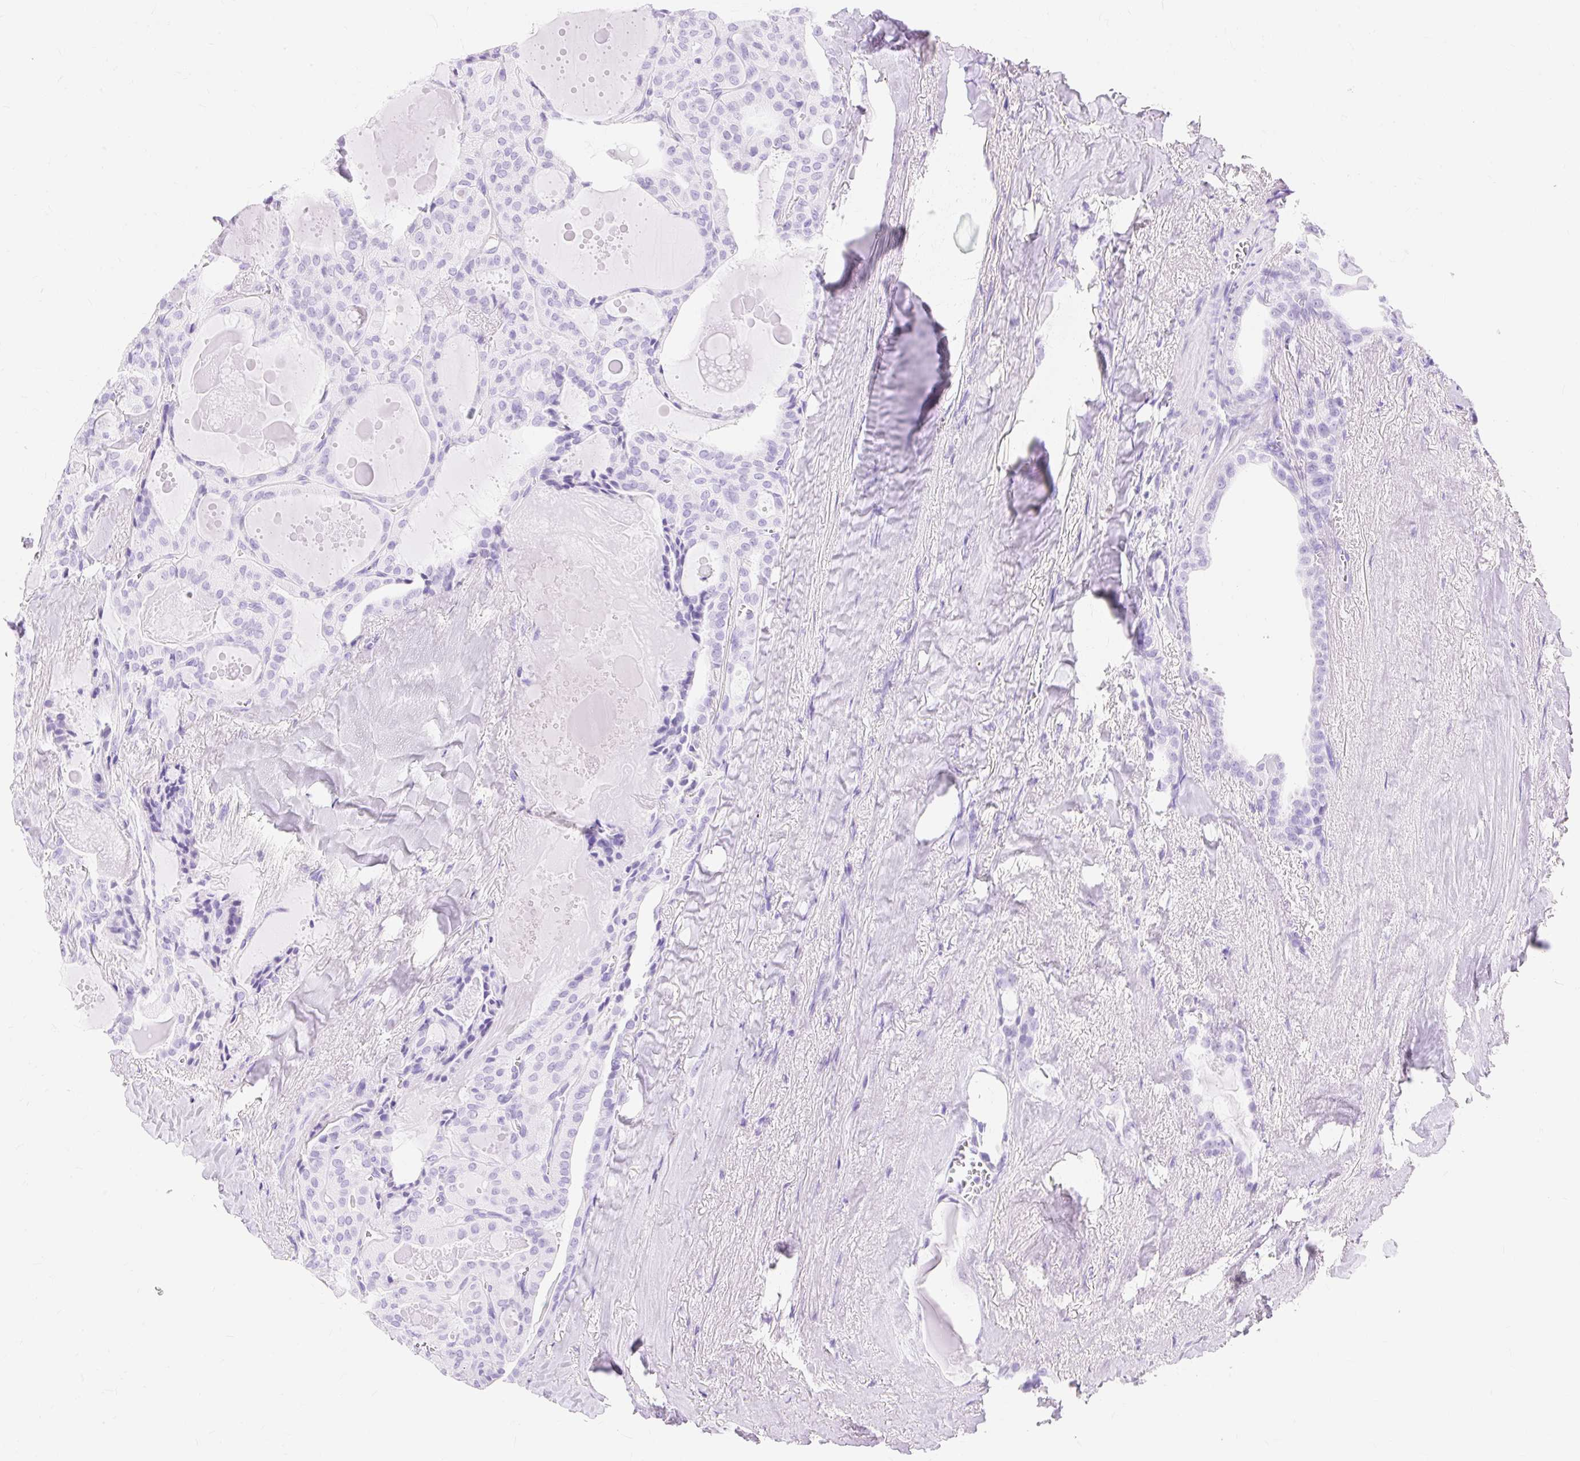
{"staining": {"intensity": "negative", "quantity": "none", "location": "none"}, "tissue": "thyroid cancer", "cell_type": "Tumor cells", "image_type": "cancer", "snomed": [{"axis": "morphology", "description": "Papillary adenocarcinoma, NOS"}, {"axis": "topography", "description": "Thyroid gland"}], "caption": "Thyroid cancer was stained to show a protein in brown. There is no significant staining in tumor cells.", "gene": "MBP", "patient": {"sex": "male", "age": 52}}